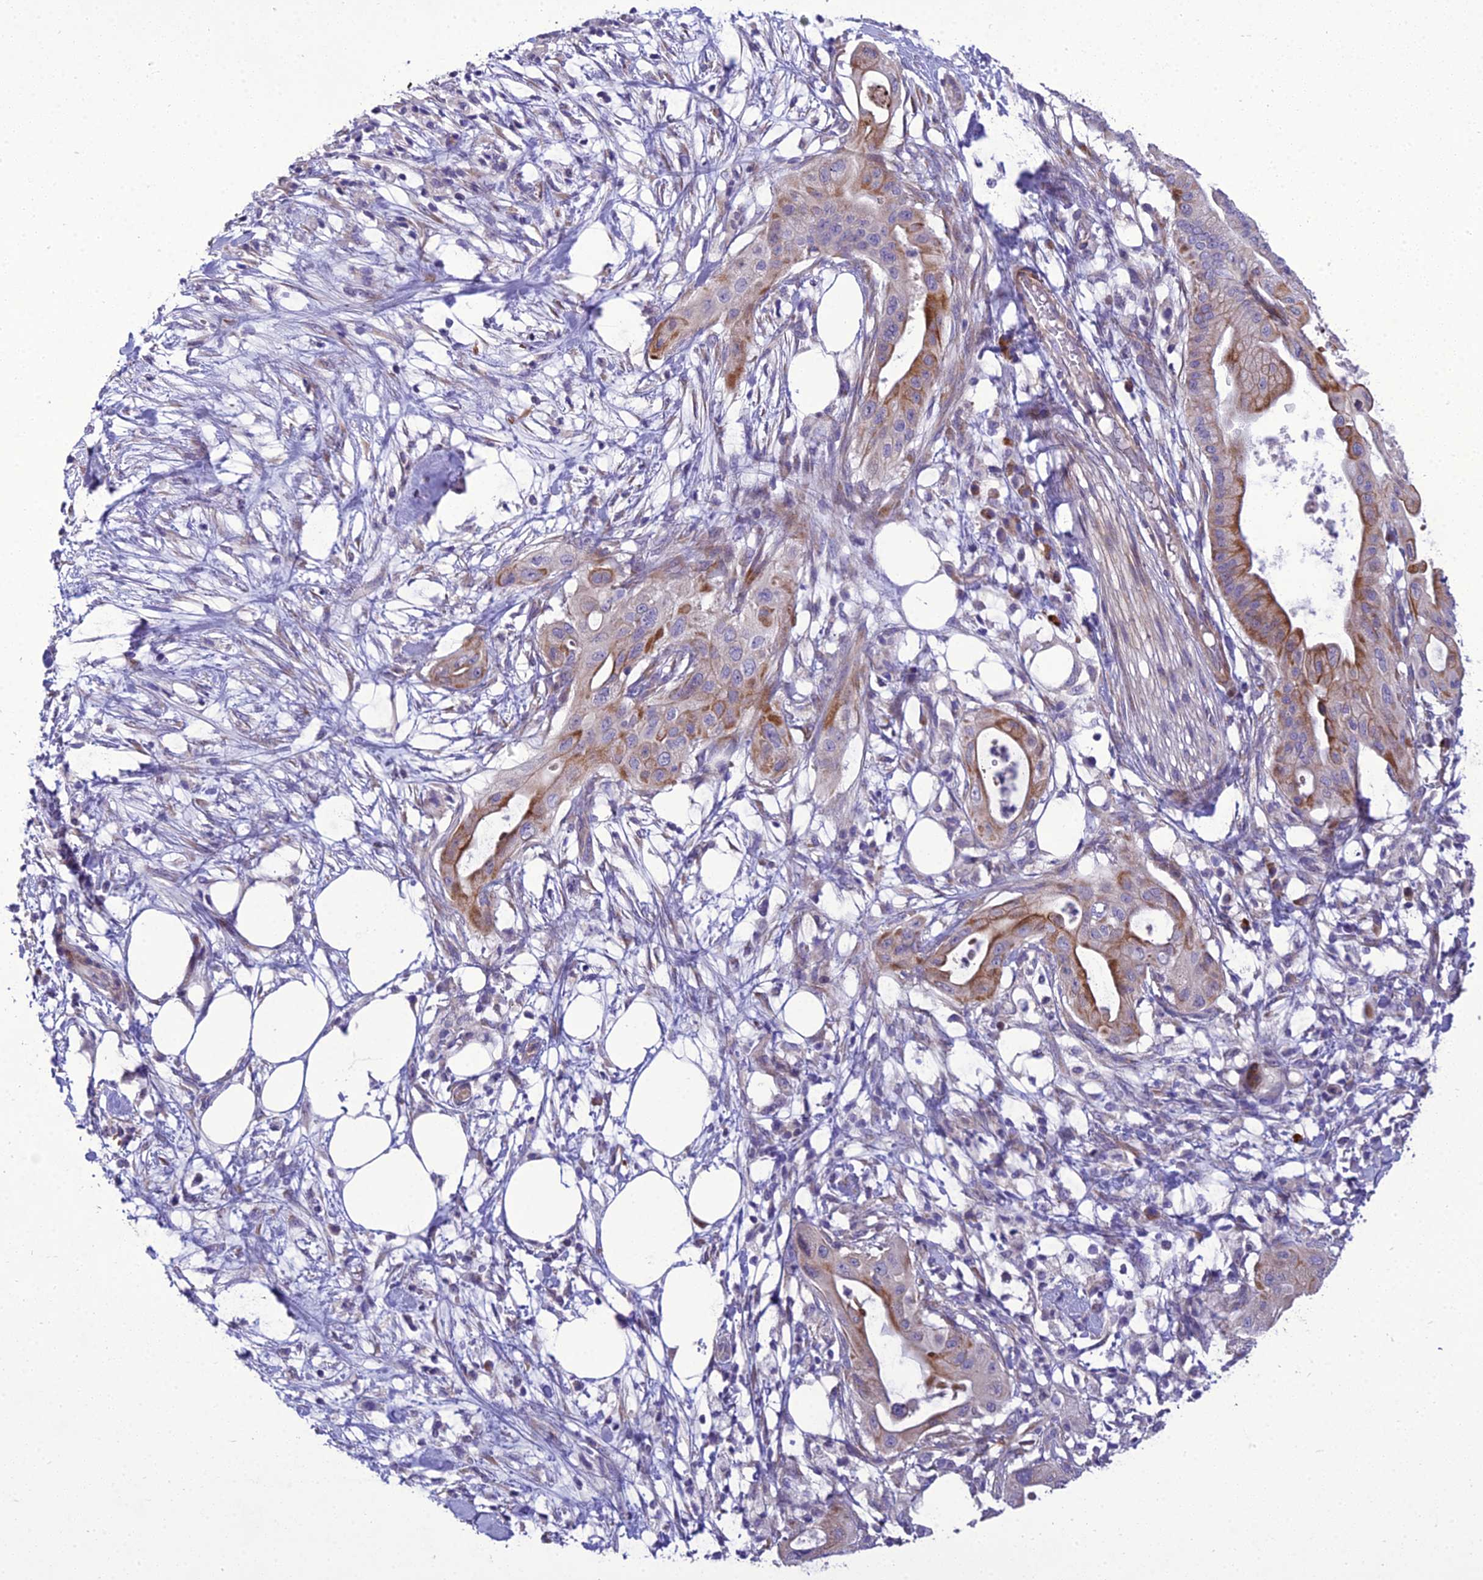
{"staining": {"intensity": "moderate", "quantity": "25%-75%", "location": "cytoplasmic/membranous"}, "tissue": "pancreatic cancer", "cell_type": "Tumor cells", "image_type": "cancer", "snomed": [{"axis": "morphology", "description": "Adenocarcinoma, NOS"}, {"axis": "topography", "description": "Pancreas"}], "caption": "This micrograph demonstrates pancreatic cancer stained with immunohistochemistry to label a protein in brown. The cytoplasmic/membranous of tumor cells show moderate positivity for the protein. Nuclei are counter-stained blue.", "gene": "ADIPOR2", "patient": {"sex": "male", "age": 68}}